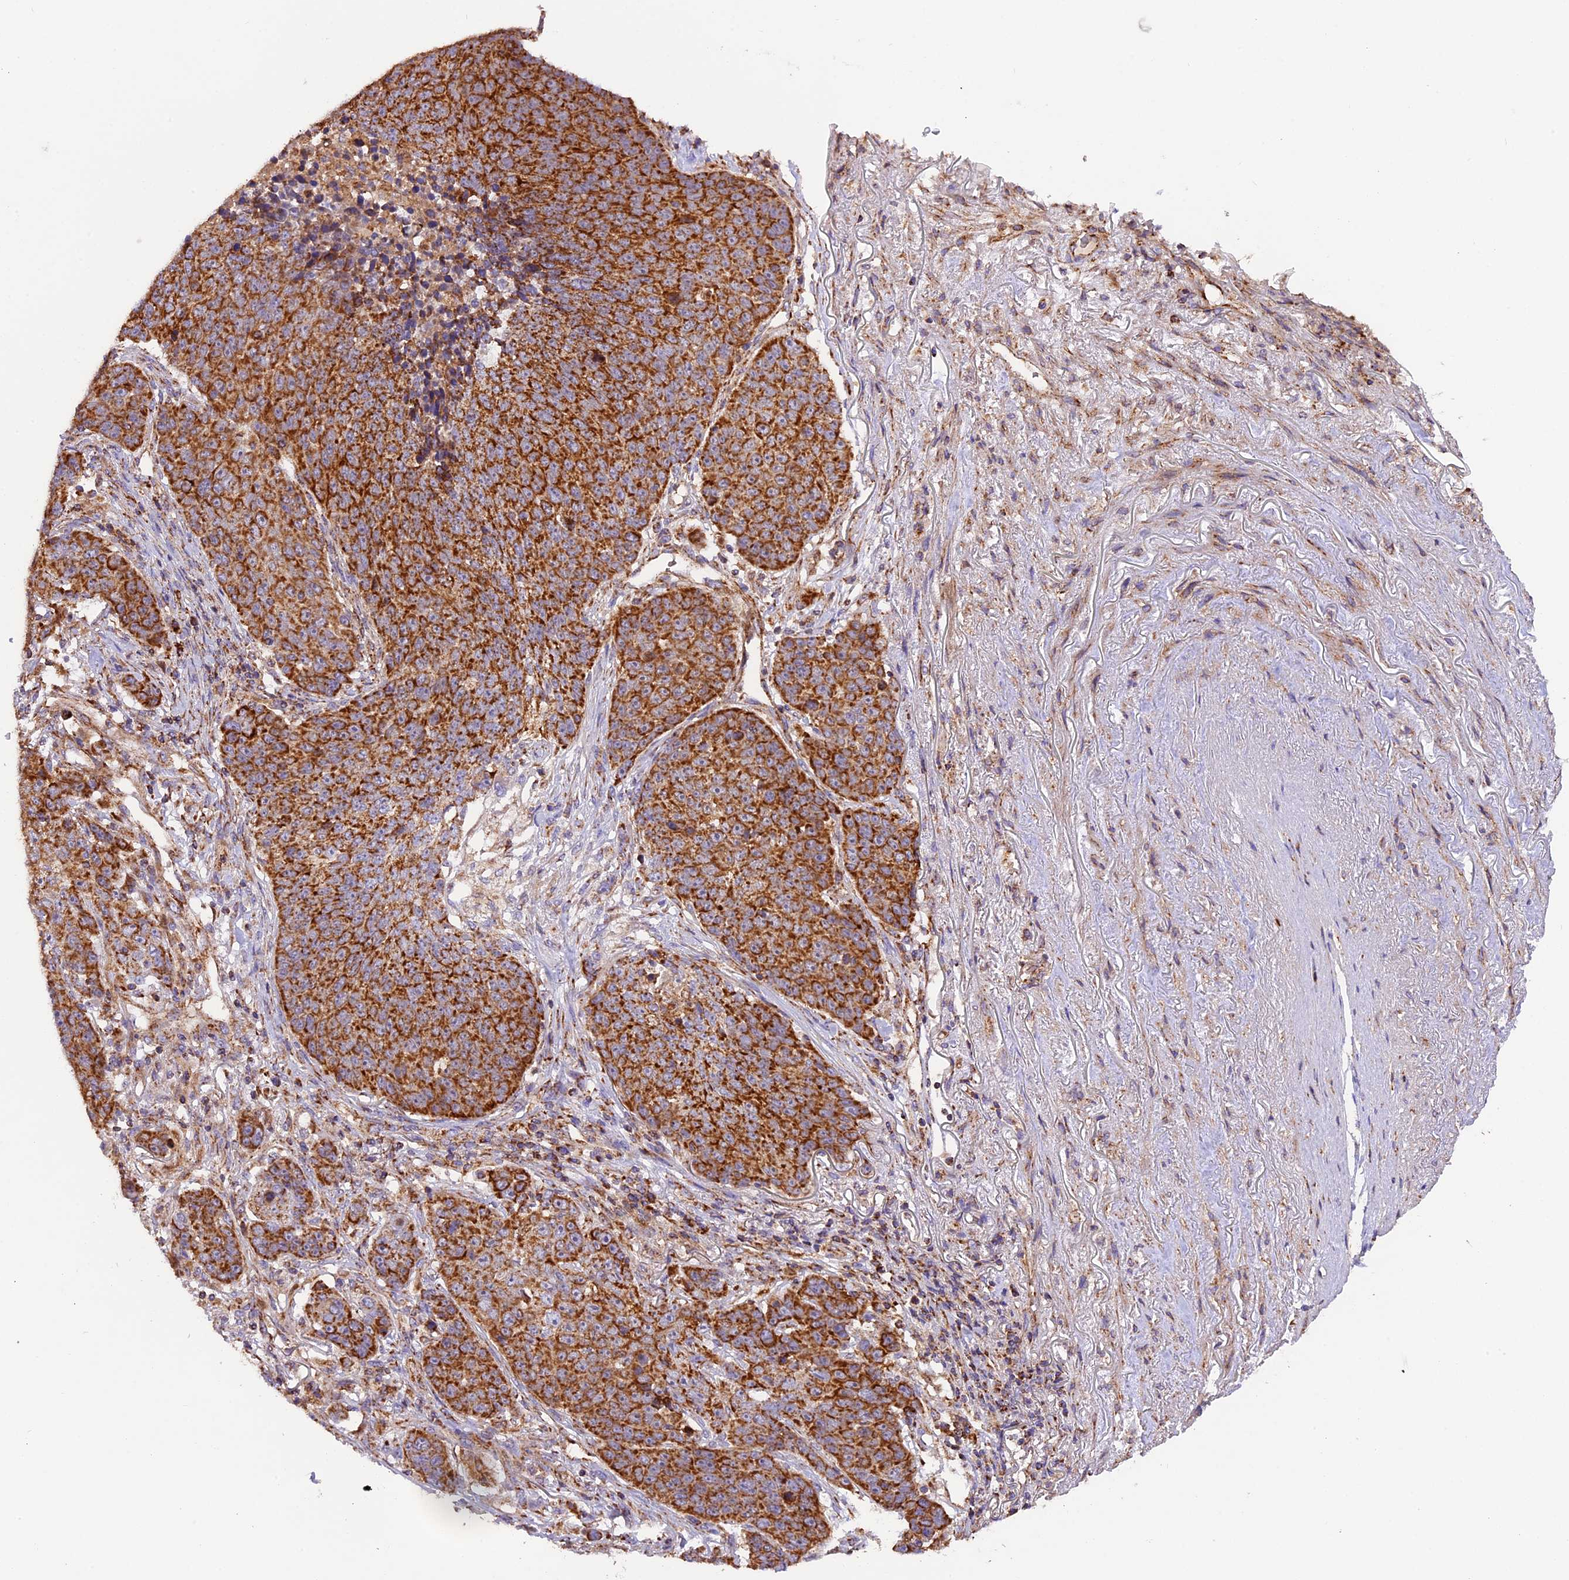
{"staining": {"intensity": "strong", "quantity": ">75%", "location": "cytoplasmic/membranous"}, "tissue": "lung cancer", "cell_type": "Tumor cells", "image_type": "cancer", "snomed": [{"axis": "morphology", "description": "Normal tissue, NOS"}, {"axis": "morphology", "description": "Squamous cell carcinoma, NOS"}, {"axis": "topography", "description": "Lymph node"}, {"axis": "topography", "description": "Lung"}], "caption": "Protein expression by immunohistochemistry displays strong cytoplasmic/membranous positivity in approximately >75% of tumor cells in lung cancer (squamous cell carcinoma). (DAB = brown stain, brightfield microscopy at high magnification).", "gene": "NDUFA8", "patient": {"sex": "male", "age": 66}}